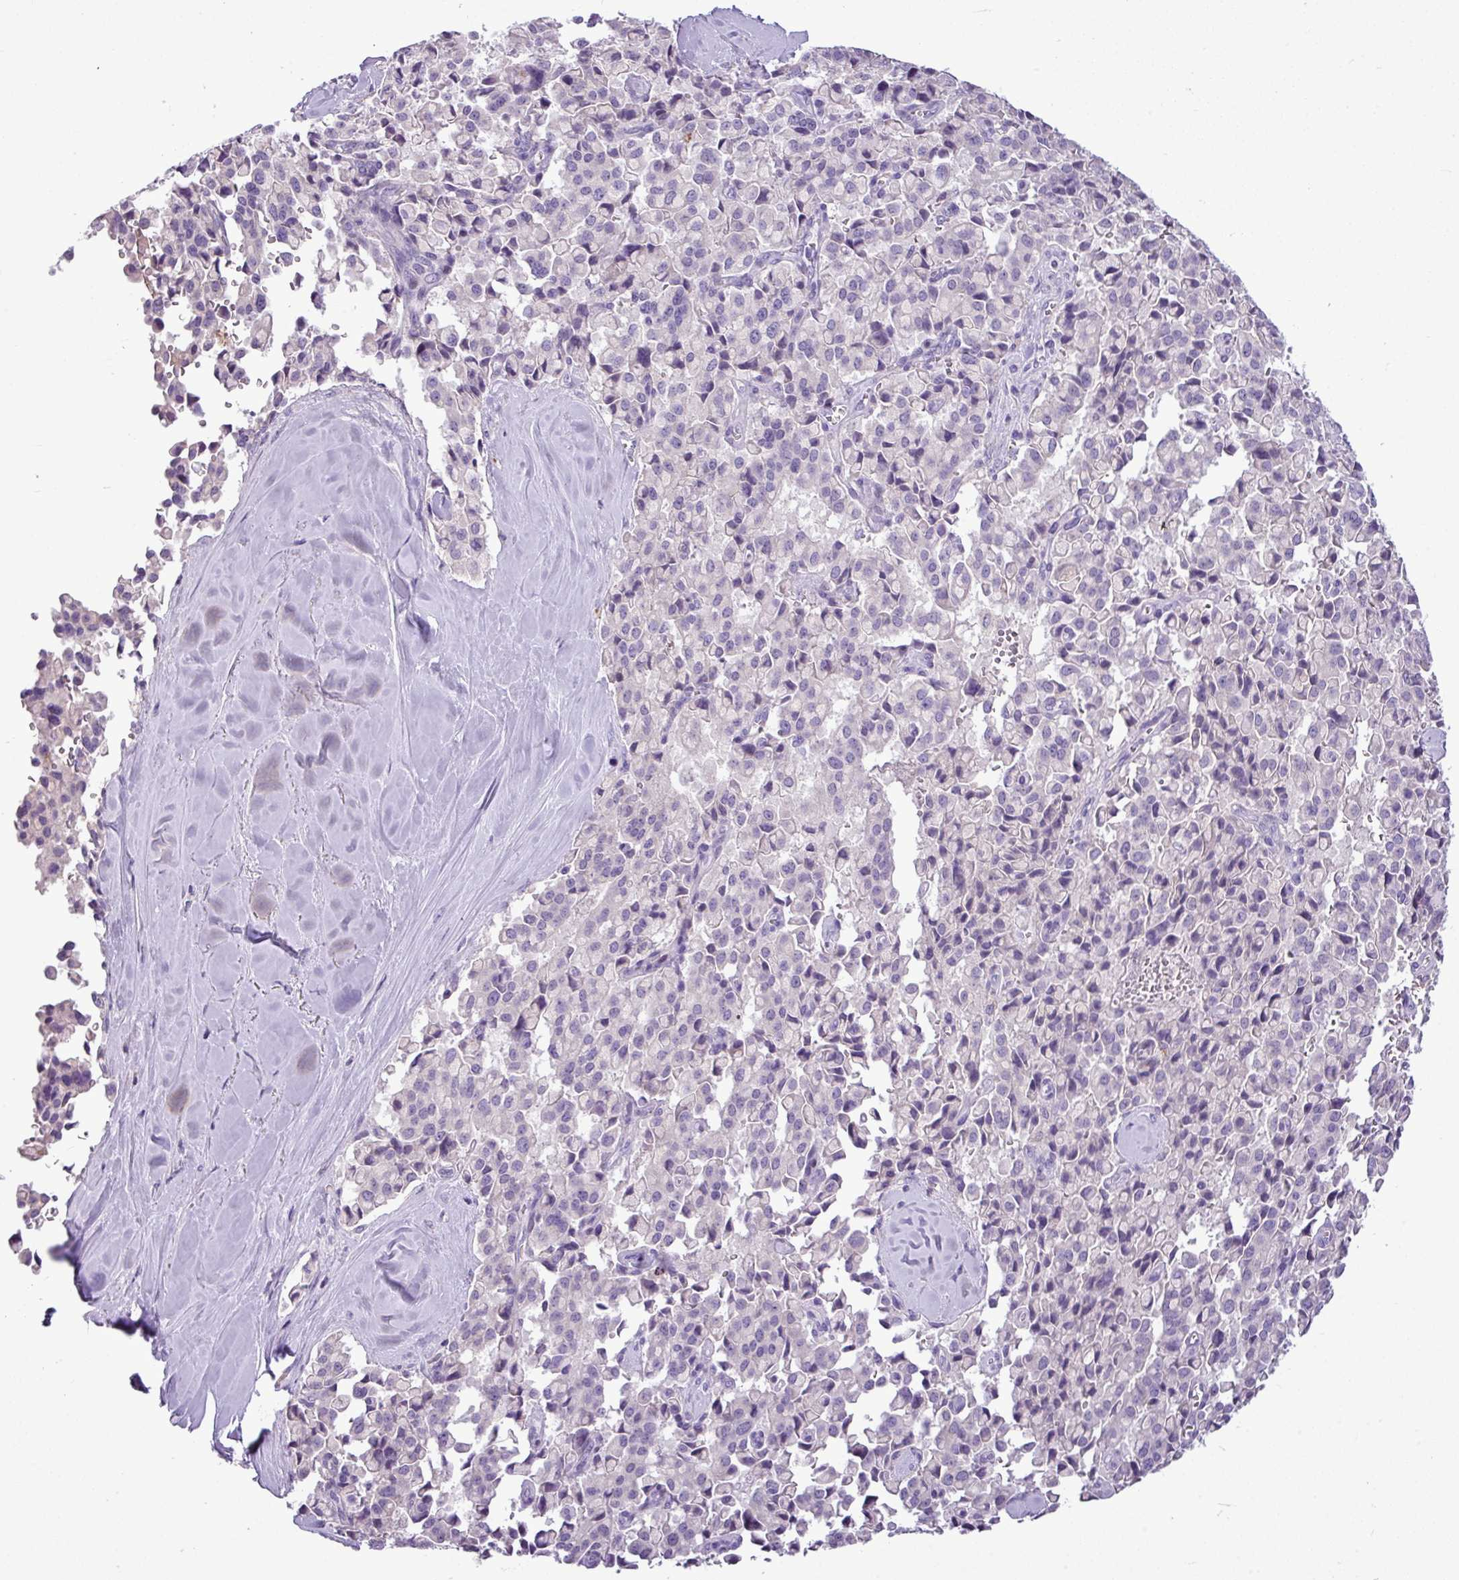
{"staining": {"intensity": "negative", "quantity": "none", "location": "none"}, "tissue": "pancreatic cancer", "cell_type": "Tumor cells", "image_type": "cancer", "snomed": [{"axis": "morphology", "description": "Adenocarcinoma, NOS"}, {"axis": "topography", "description": "Pancreas"}], "caption": "Immunohistochemistry (IHC) micrograph of pancreatic cancer (adenocarcinoma) stained for a protein (brown), which reveals no positivity in tumor cells.", "gene": "IL17A", "patient": {"sex": "male", "age": 65}}